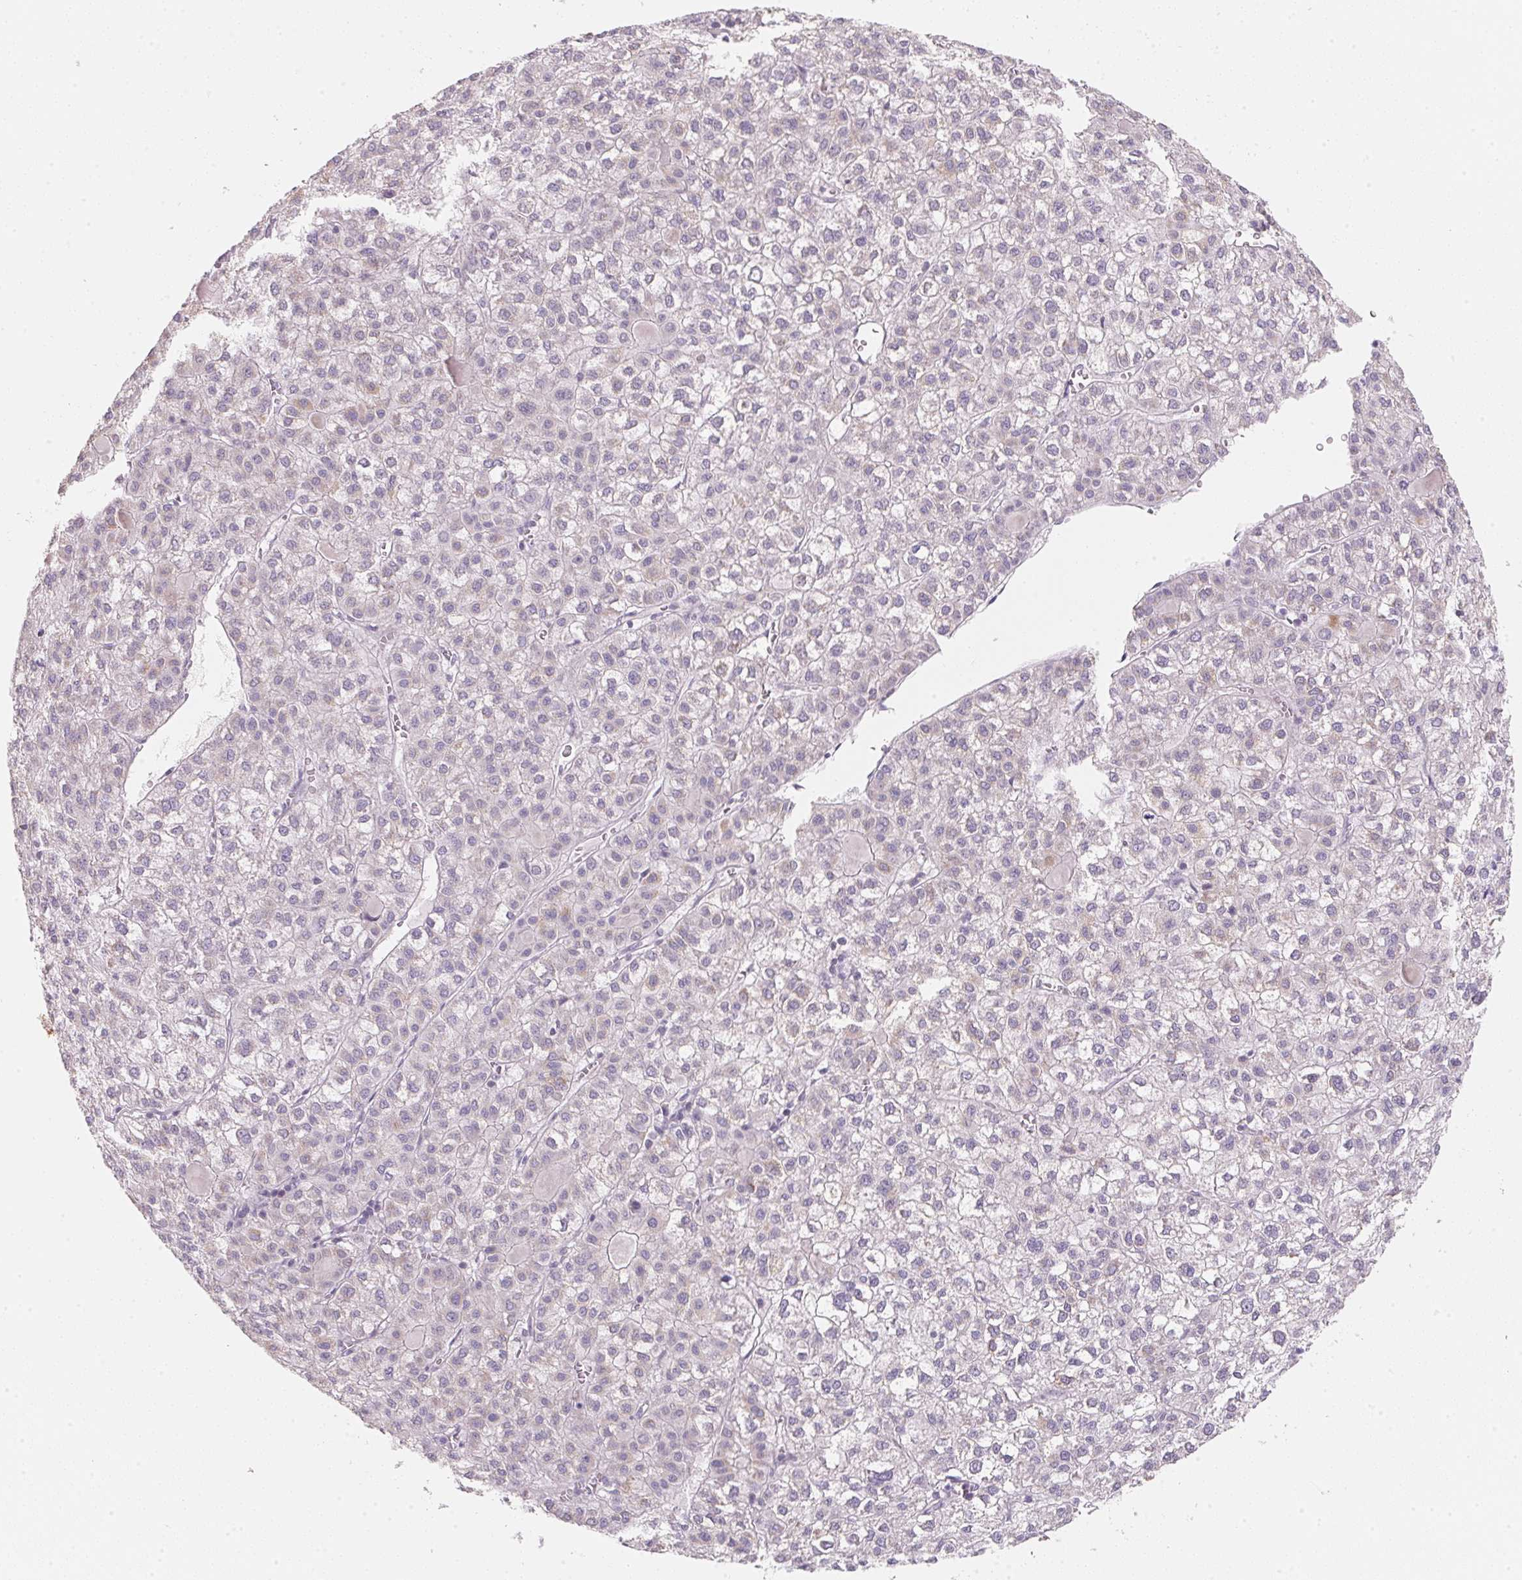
{"staining": {"intensity": "negative", "quantity": "none", "location": "none"}, "tissue": "liver cancer", "cell_type": "Tumor cells", "image_type": "cancer", "snomed": [{"axis": "morphology", "description": "Carcinoma, Hepatocellular, NOS"}, {"axis": "topography", "description": "Liver"}], "caption": "IHC photomicrograph of liver cancer stained for a protein (brown), which exhibits no positivity in tumor cells.", "gene": "GIPC2", "patient": {"sex": "female", "age": 43}}